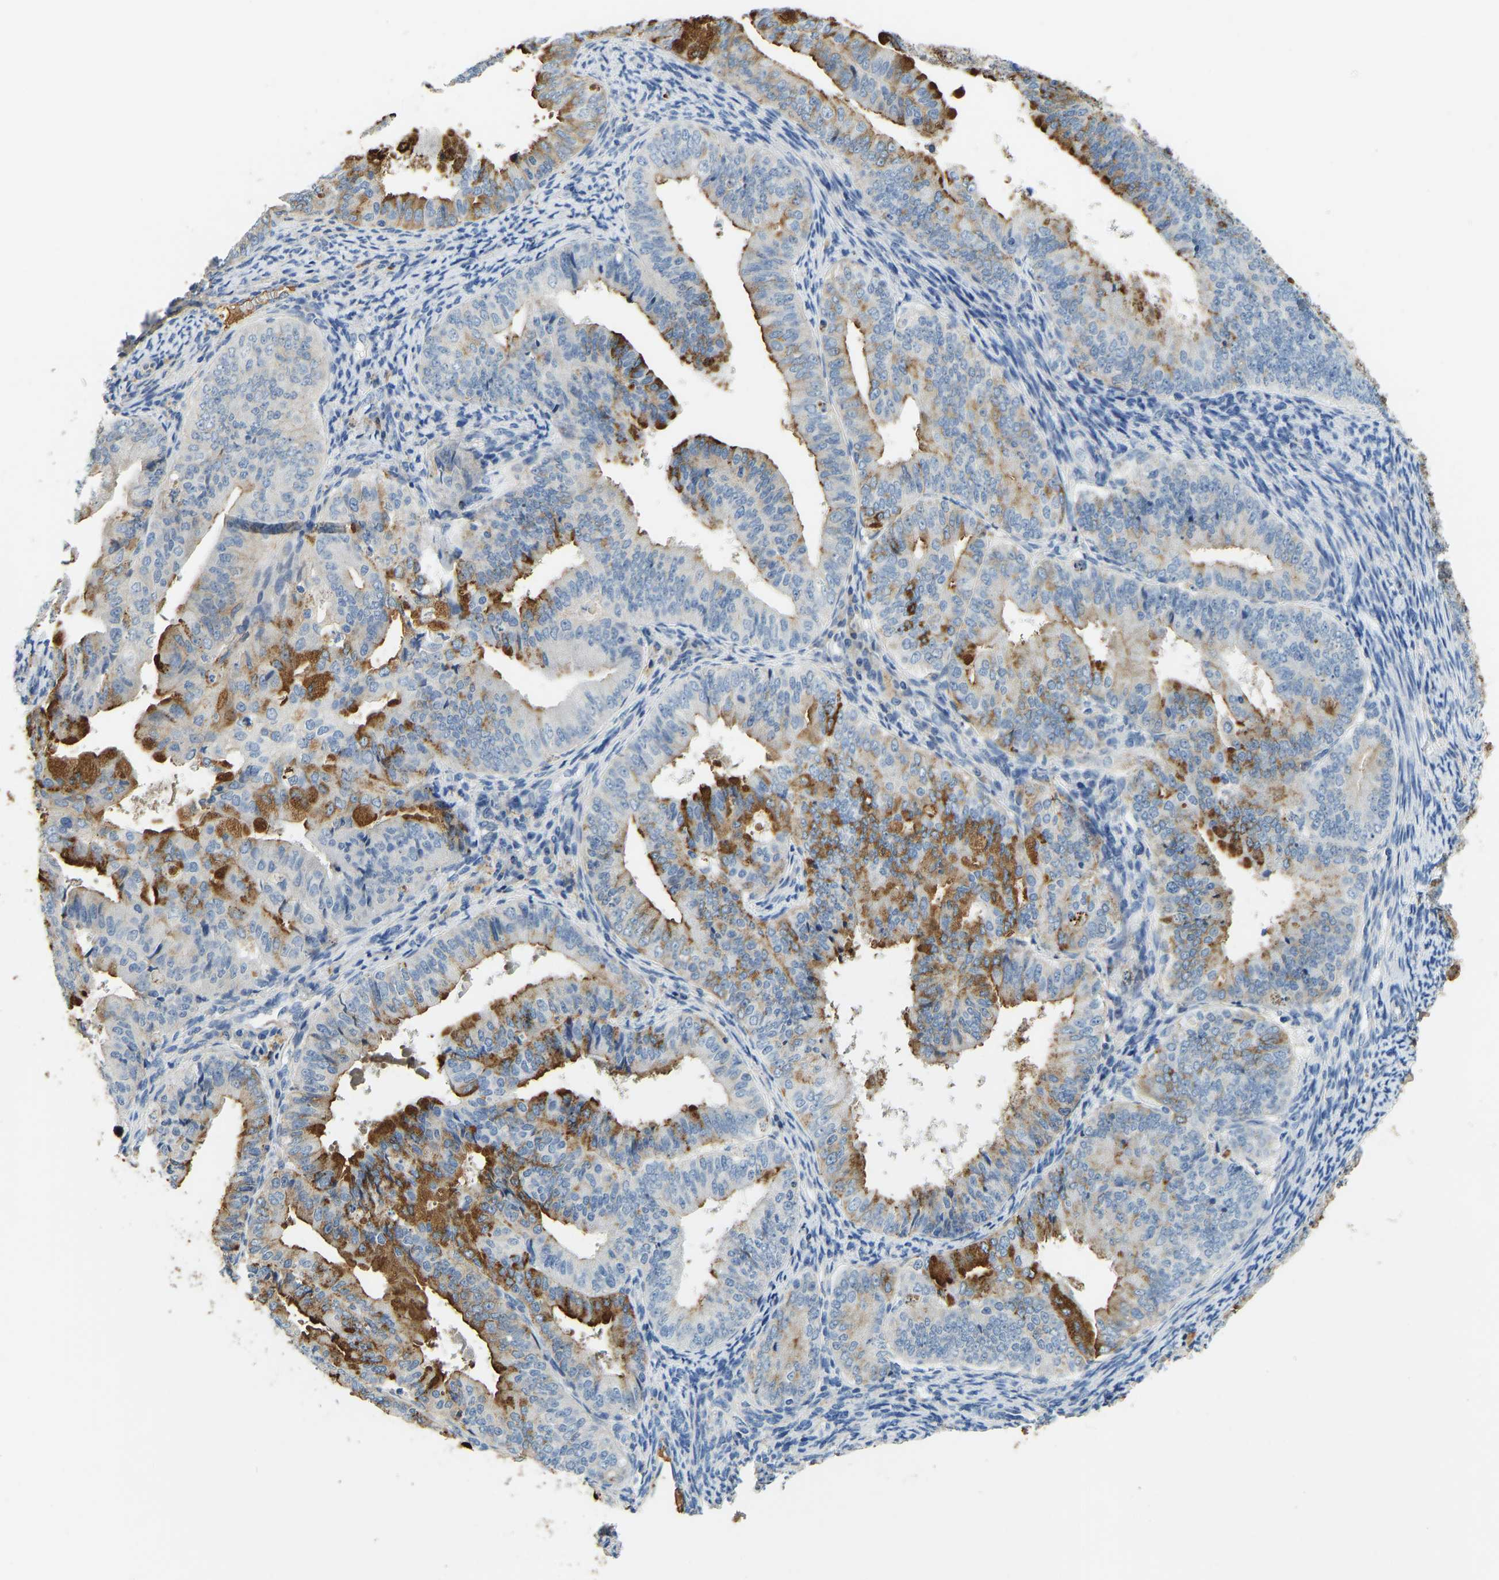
{"staining": {"intensity": "moderate", "quantity": "<25%", "location": "cytoplasmic/membranous"}, "tissue": "endometrial cancer", "cell_type": "Tumor cells", "image_type": "cancer", "snomed": [{"axis": "morphology", "description": "Adenocarcinoma, NOS"}, {"axis": "topography", "description": "Endometrium"}], "caption": "The image reveals staining of endometrial cancer, revealing moderate cytoplasmic/membranous protein expression (brown color) within tumor cells.", "gene": "THBS4", "patient": {"sex": "female", "age": 63}}